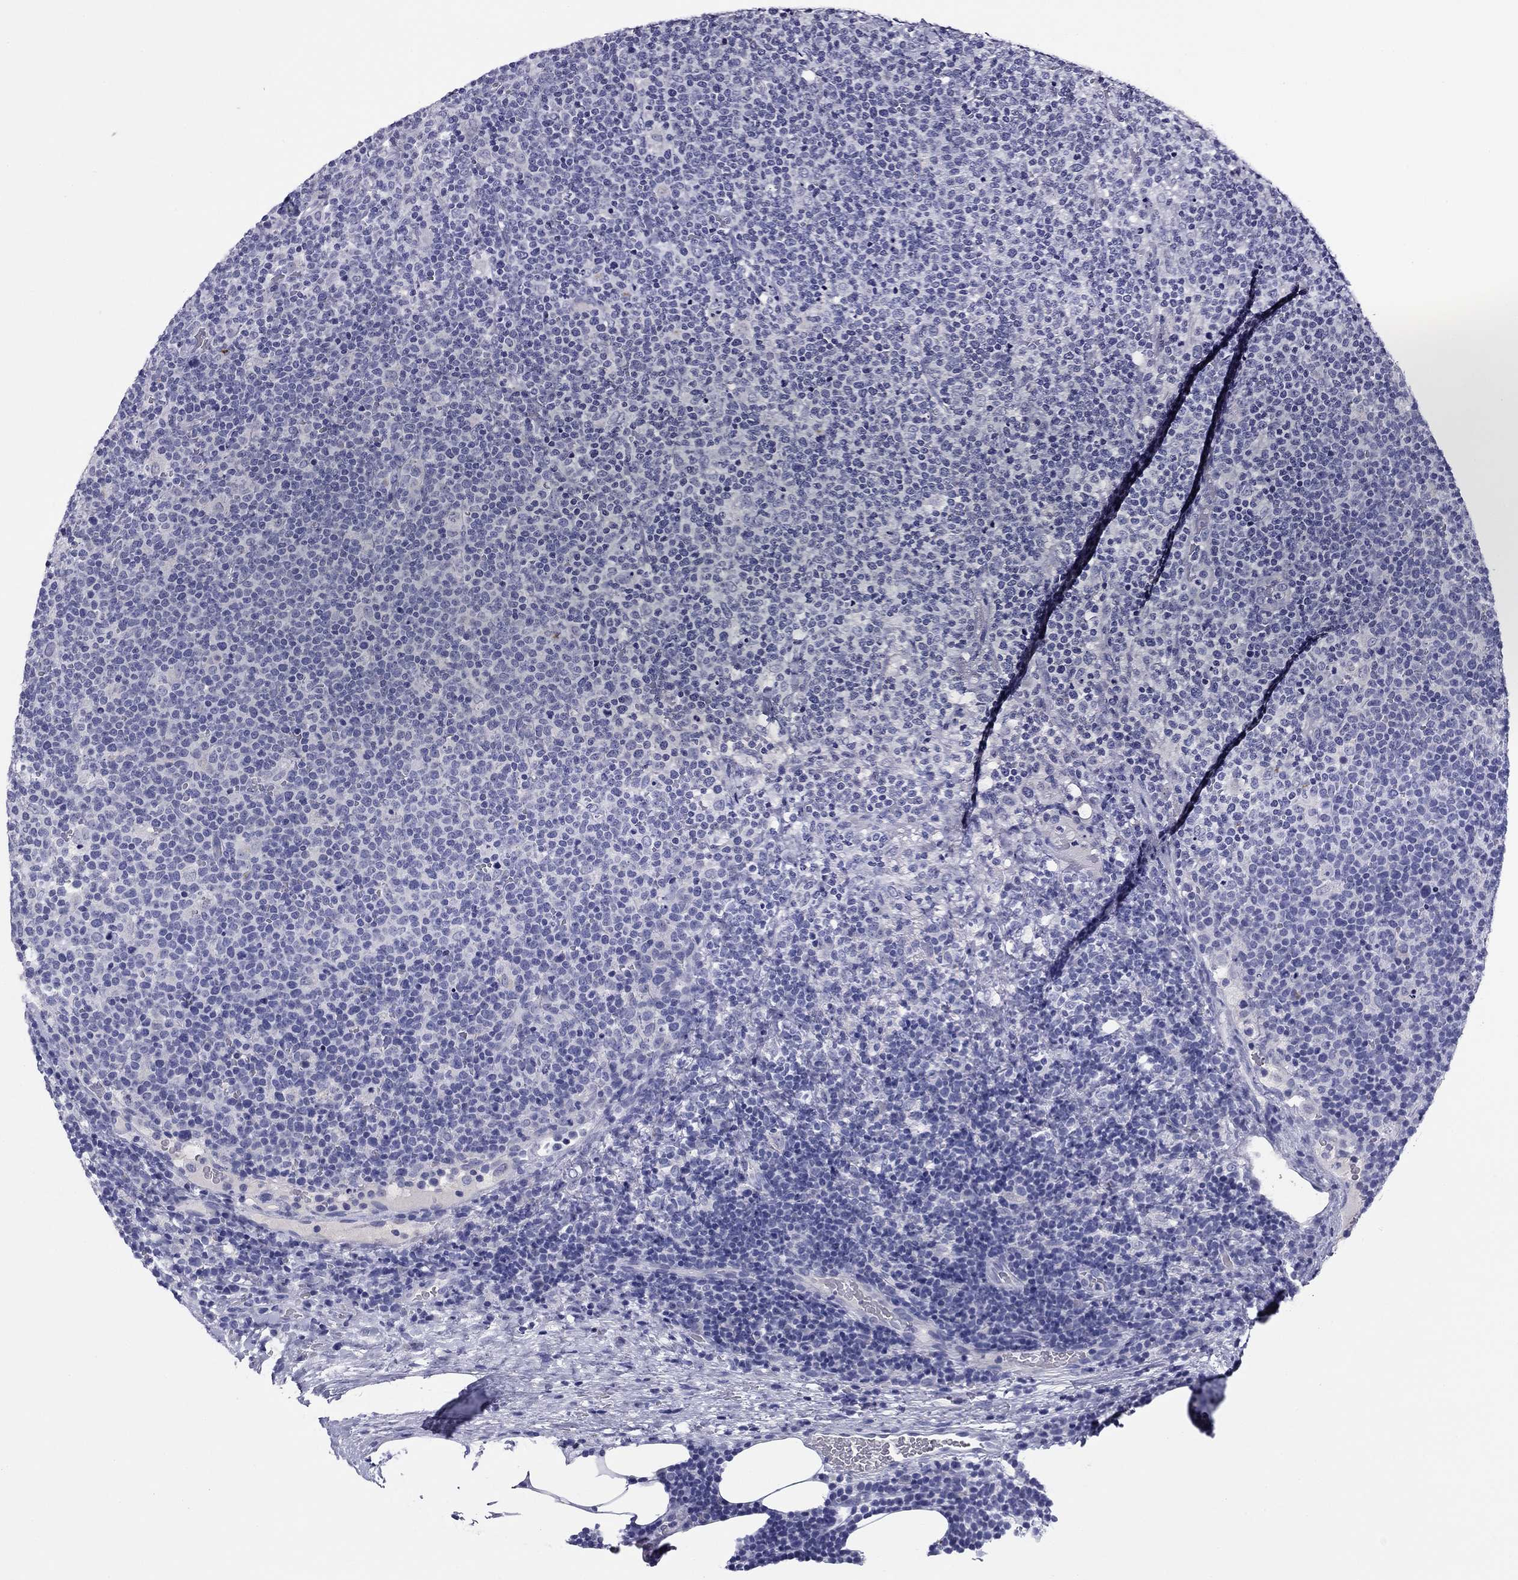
{"staining": {"intensity": "negative", "quantity": "none", "location": "none"}, "tissue": "lymphoma", "cell_type": "Tumor cells", "image_type": "cancer", "snomed": [{"axis": "morphology", "description": "Malignant lymphoma, non-Hodgkin's type, High grade"}, {"axis": "topography", "description": "Lymph node"}], "caption": "Tumor cells show no significant protein staining in high-grade malignant lymphoma, non-Hodgkin's type.", "gene": "ABCC2", "patient": {"sex": "male", "age": 61}}